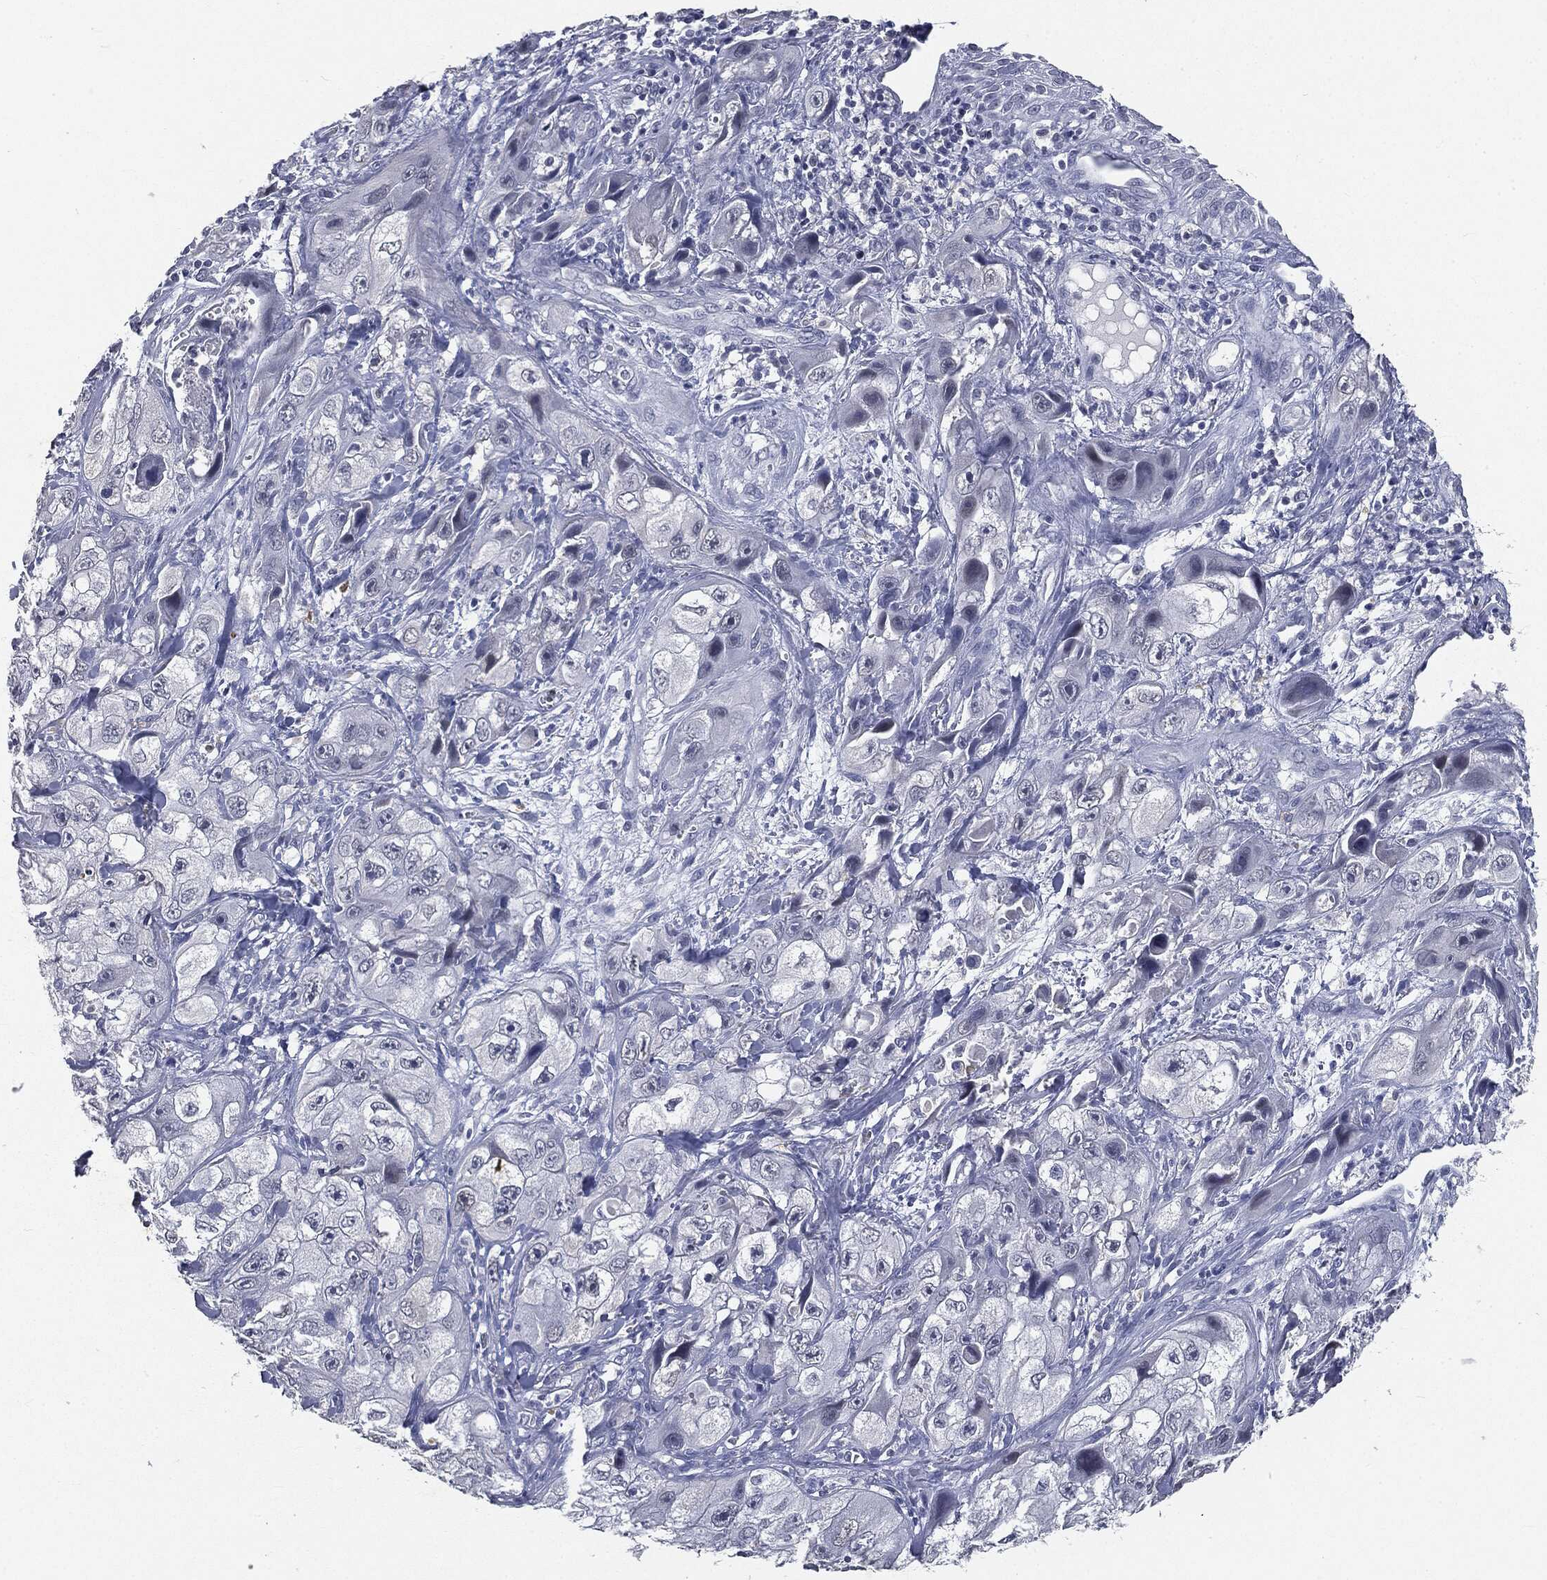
{"staining": {"intensity": "negative", "quantity": "none", "location": "none"}, "tissue": "skin cancer", "cell_type": "Tumor cells", "image_type": "cancer", "snomed": [{"axis": "morphology", "description": "Squamous cell carcinoma, NOS"}, {"axis": "topography", "description": "Skin"}, {"axis": "topography", "description": "Subcutis"}], "caption": "Immunohistochemistry (IHC) histopathology image of human skin cancer (squamous cell carcinoma) stained for a protein (brown), which exhibits no expression in tumor cells. (DAB (3,3'-diaminobenzidine) immunohistochemistry (IHC), high magnification).", "gene": "SLC2A2", "patient": {"sex": "male", "age": 73}}